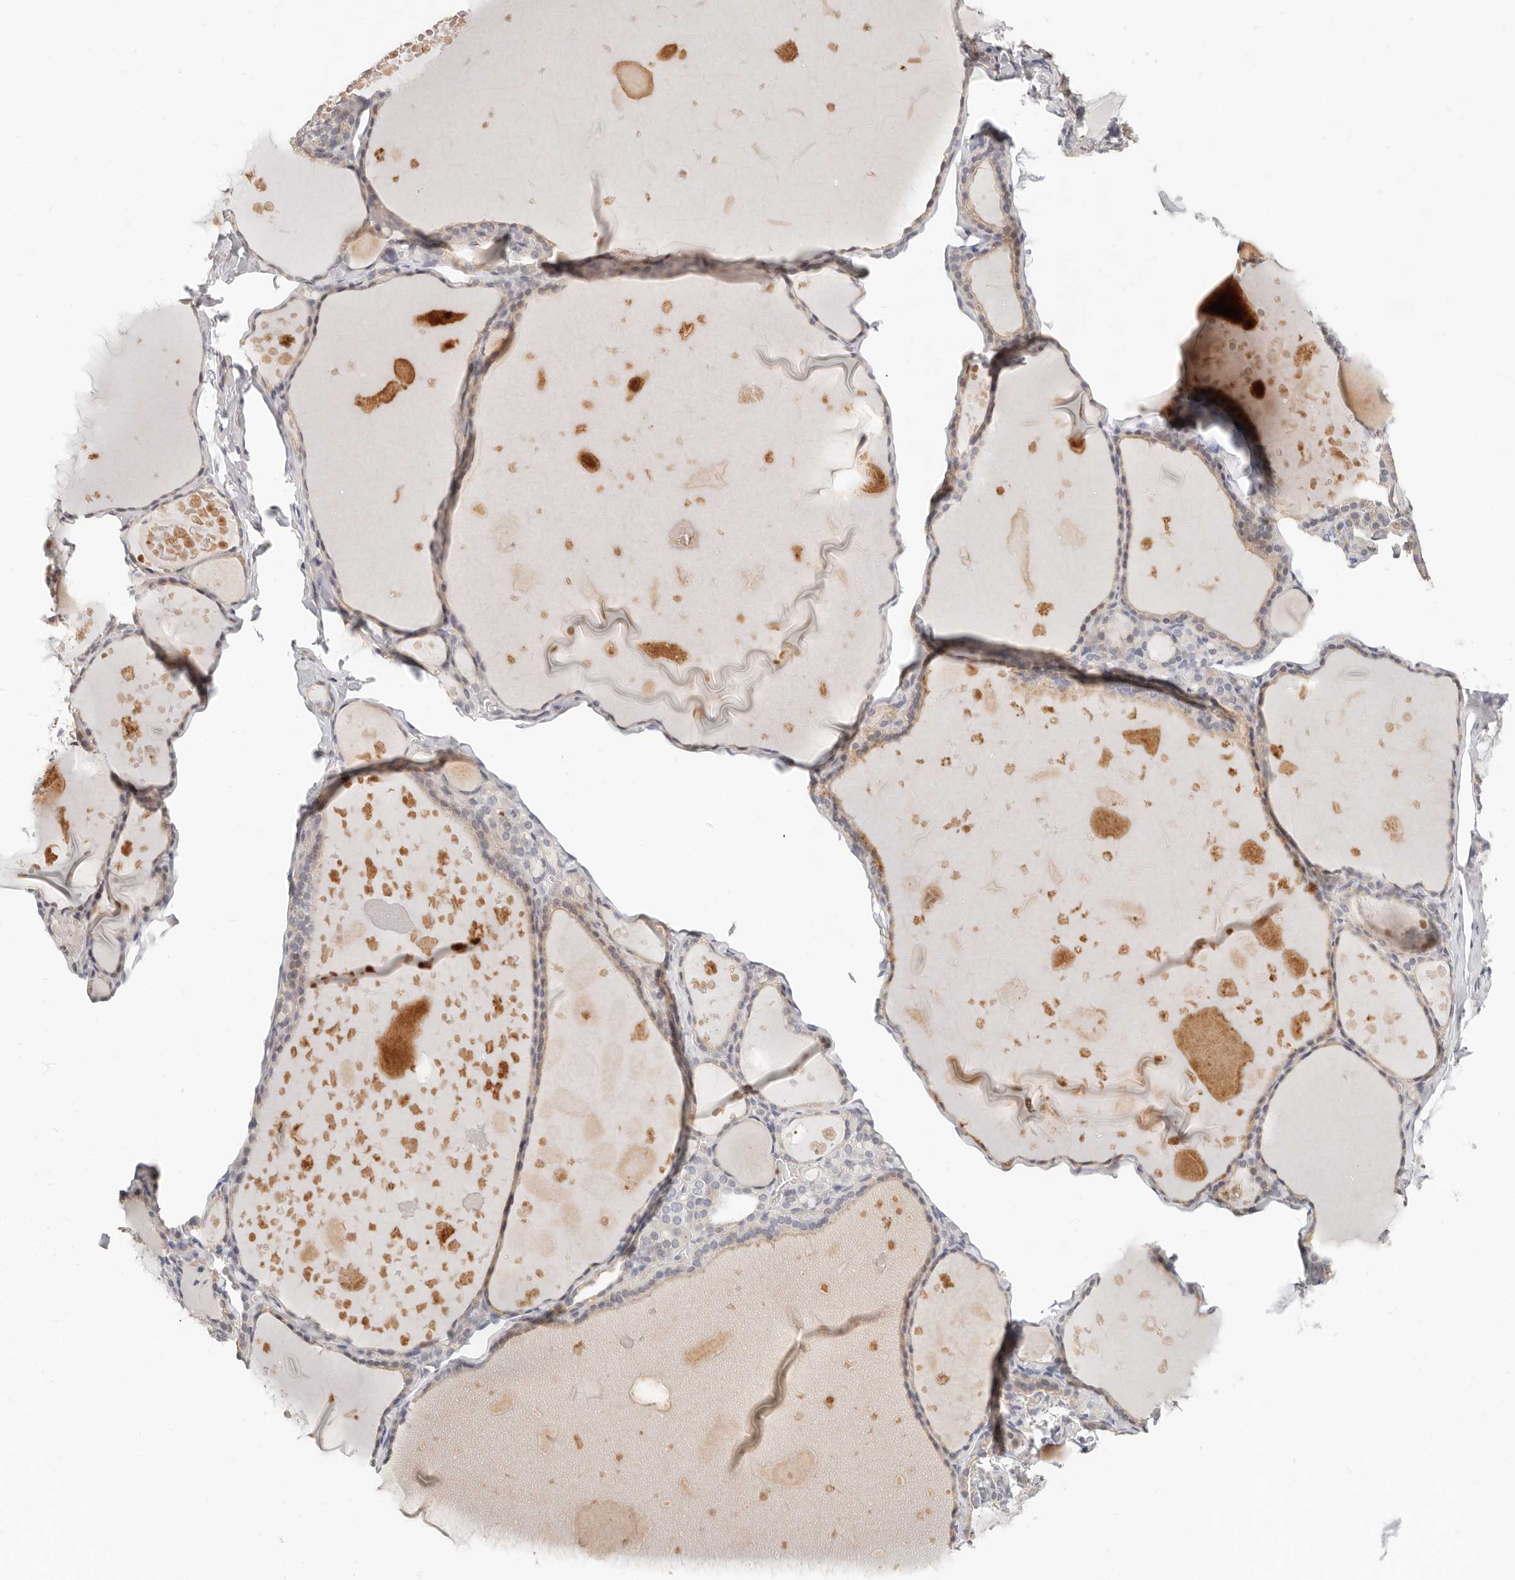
{"staining": {"intensity": "negative", "quantity": "none", "location": "none"}, "tissue": "thyroid gland", "cell_type": "Glandular cells", "image_type": "normal", "snomed": [{"axis": "morphology", "description": "Normal tissue, NOS"}, {"axis": "topography", "description": "Thyroid gland"}], "caption": "Immunohistochemistry of unremarkable human thyroid gland exhibits no expression in glandular cells. (DAB immunohistochemistry (IHC) visualized using brightfield microscopy, high magnification).", "gene": "ZRANB1", "patient": {"sex": "male", "age": 56}}